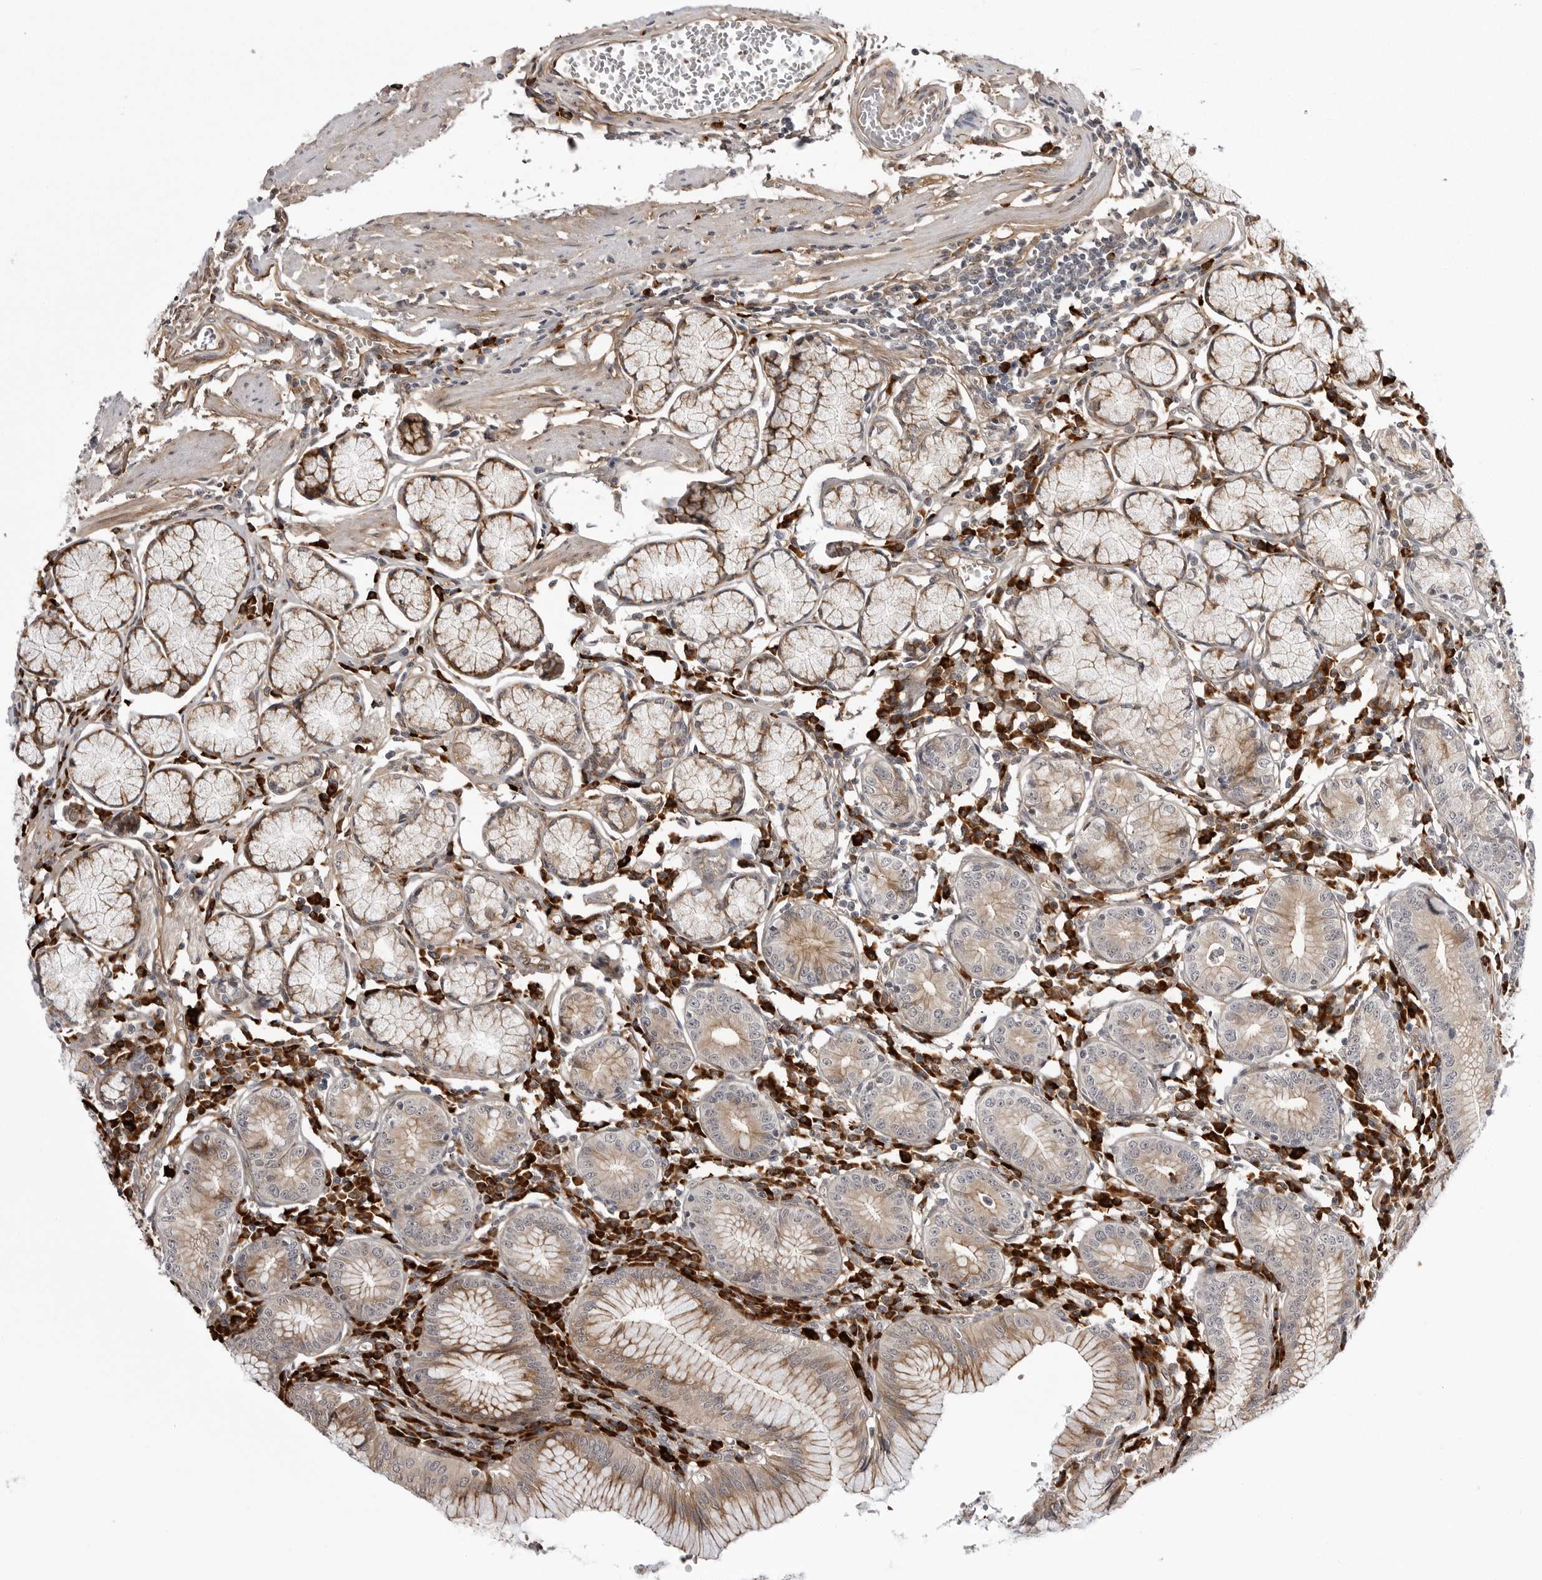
{"staining": {"intensity": "moderate", "quantity": ">75%", "location": "cytoplasmic/membranous"}, "tissue": "stomach", "cell_type": "Glandular cells", "image_type": "normal", "snomed": [{"axis": "morphology", "description": "Normal tissue, NOS"}, {"axis": "topography", "description": "Stomach"}], "caption": "A high-resolution photomicrograph shows immunohistochemistry (IHC) staining of benign stomach, which displays moderate cytoplasmic/membranous positivity in approximately >75% of glandular cells. (brown staining indicates protein expression, while blue staining denotes nuclei).", "gene": "ARL5A", "patient": {"sex": "male", "age": 55}}